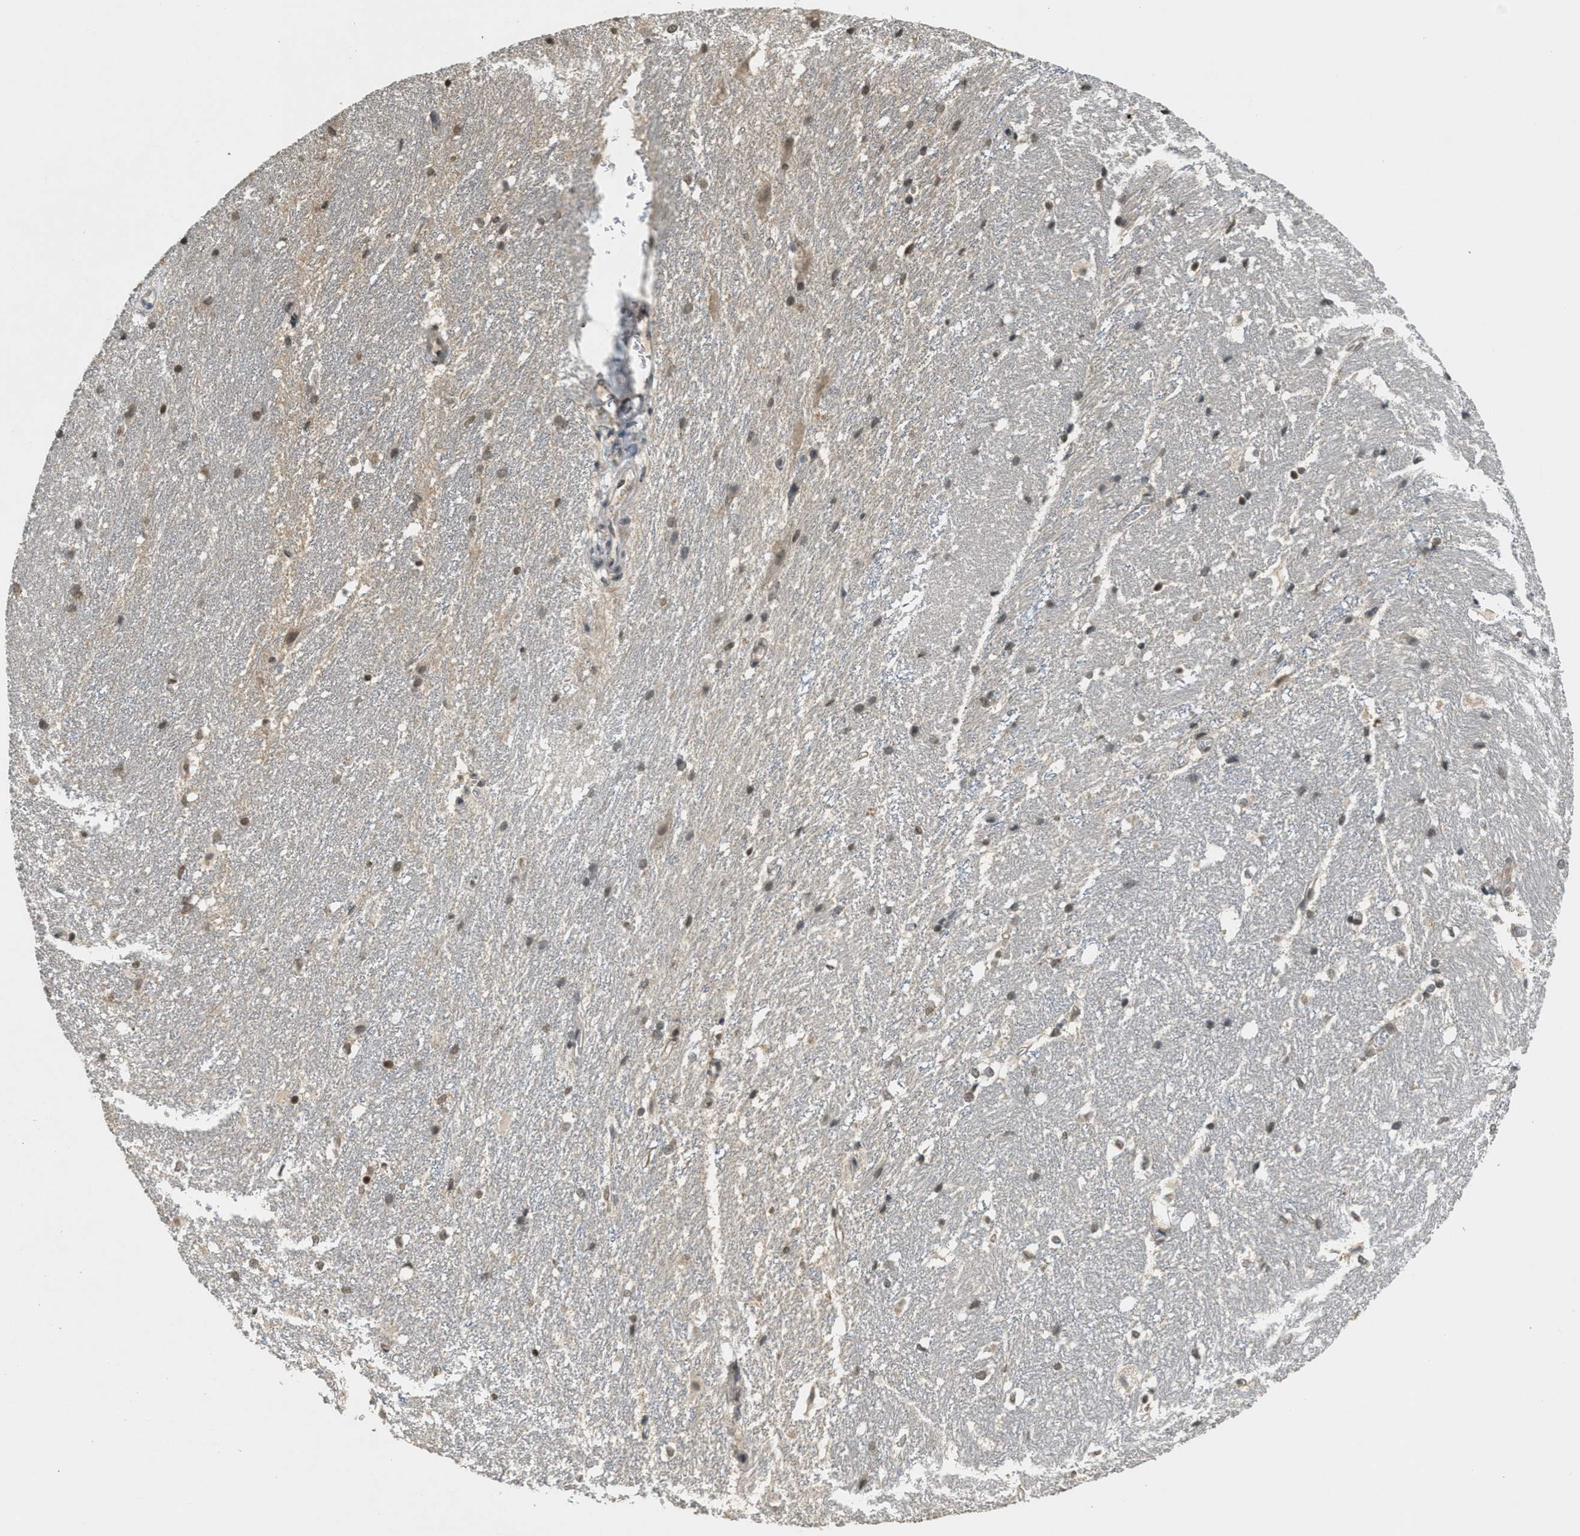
{"staining": {"intensity": "weak", "quantity": "25%-75%", "location": "nuclear"}, "tissue": "hippocampus", "cell_type": "Glial cells", "image_type": "normal", "snomed": [{"axis": "morphology", "description": "Normal tissue, NOS"}, {"axis": "topography", "description": "Hippocampus"}], "caption": "Hippocampus stained with IHC shows weak nuclear positivity in about 25%-75% of glial cells. Nuclei are stained in blue.", "gene": "DNAJB1", "patient": {"sex": "female", "age": 19}}